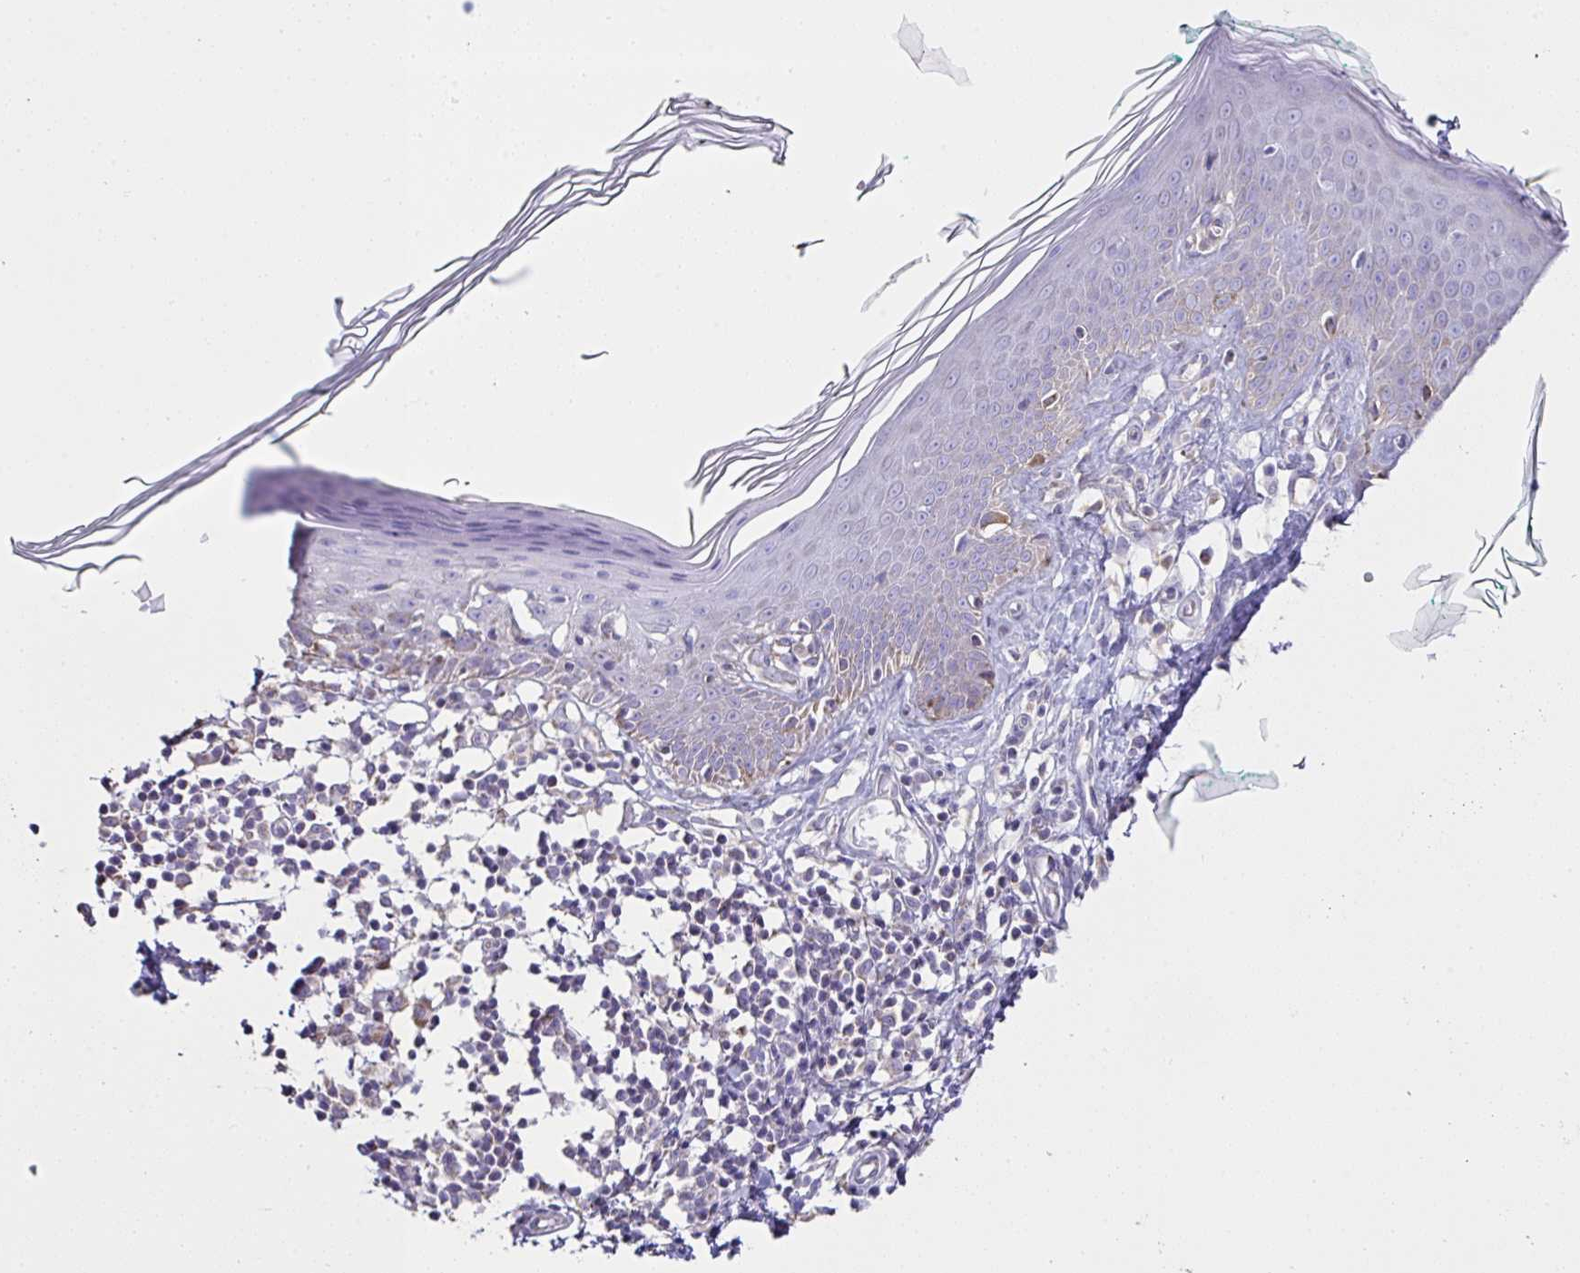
{"staining": {"intensity": "negative", "quantity": "none", "location": "none"}, "tissue": "skin", "cell_type": "Fibroblasts", "image_type": "normal", "snomed": [{"axis": "morphology", "description": "Normal tissue, NOS"}, {"axis": "topography", "description": "Skin"}, {"axis": "topography", "description": "Peripheral nerve tissue"}], "caption": "Immunohistochemistry (IHC) micrograph of unremarkable human skin stained for a protein (brown), which reveals no expression in fibroblasts.", "gene": "DOK7", "patient": {"sex": "female", "age": 45}}